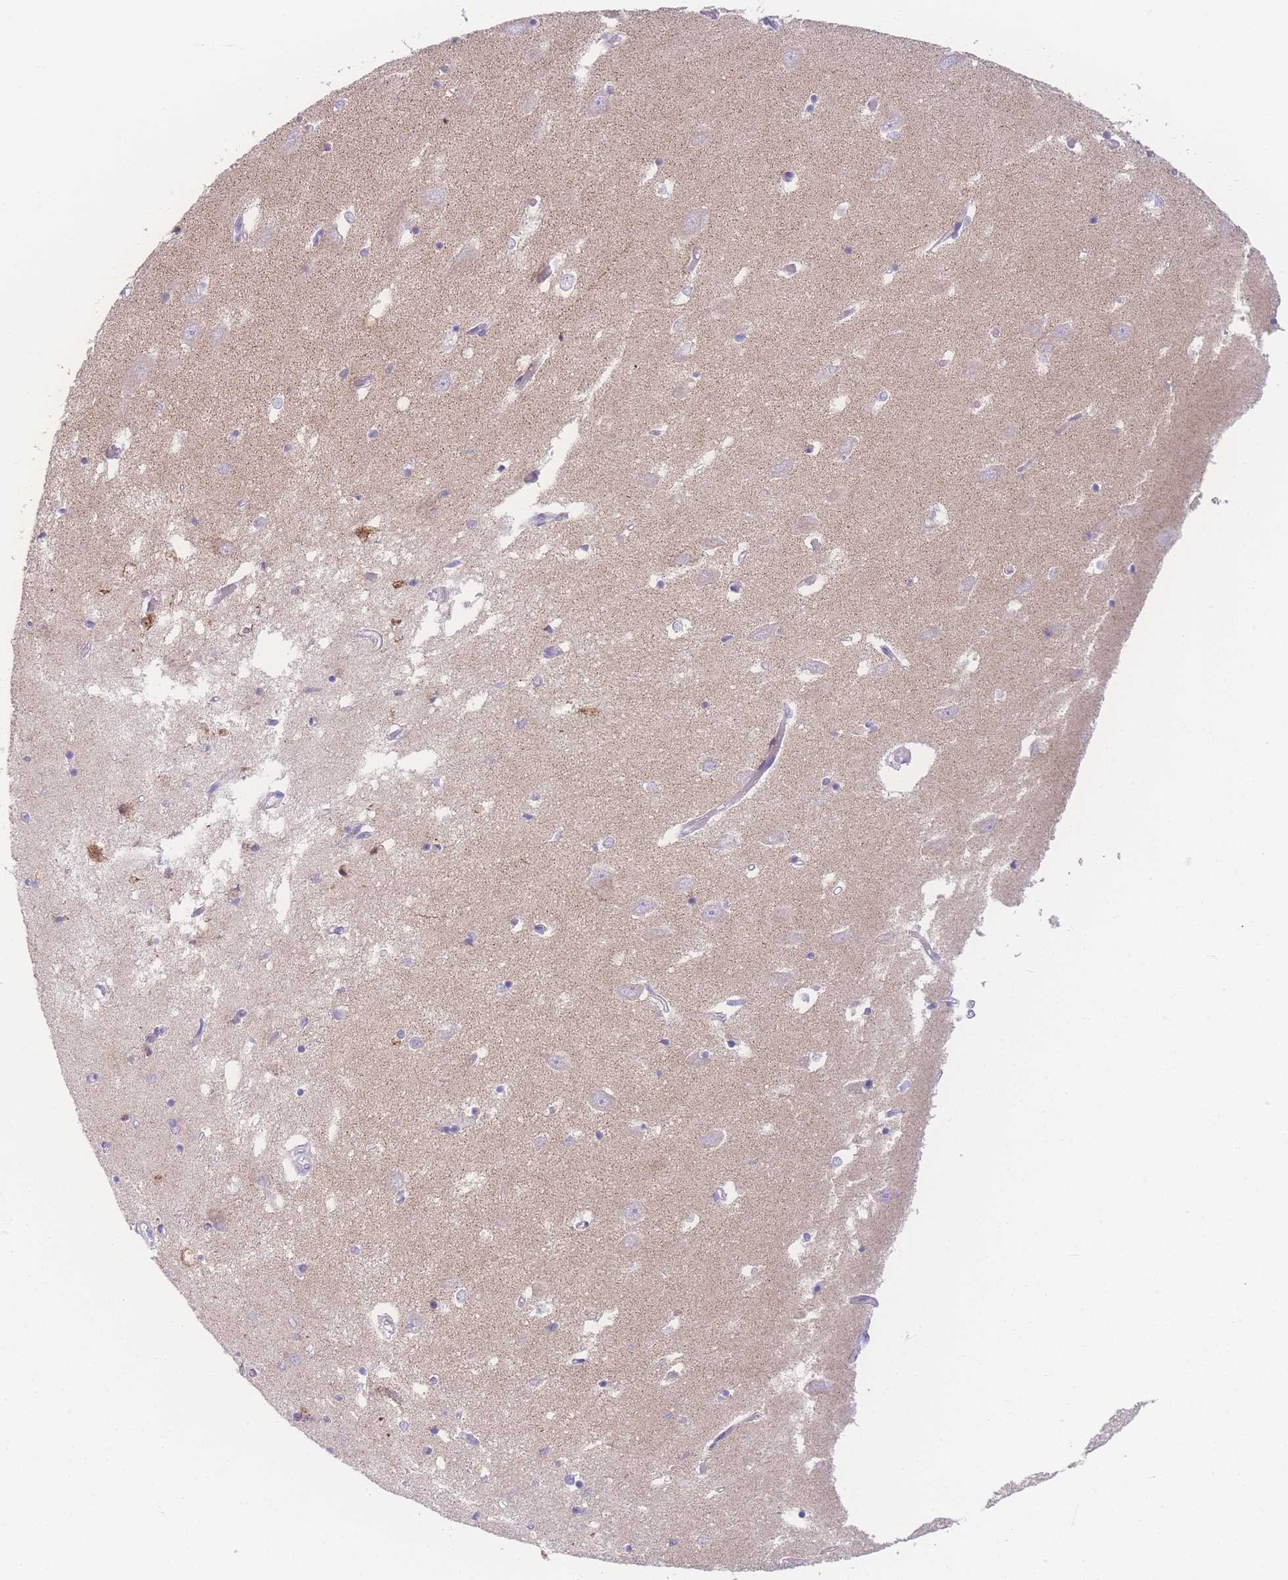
{"staining": {"intensity": "weak", "quantity": "<25%", "location": "cytoplasmic/membranous"}, "tissue": "hippocampus", "cell_type": "Glial cells", "image_type": "normal", "snomed": [{"axis": "morphology", "description": "Normal tissue, NOS"}, {"axis": "topography", "description": "Hippocampus"}], "caption": "The immunohistochemistry (IHC) micrograph has no significant staining in glial cells of hippocampus. Brightfield microscopy of IHC stained with DAB (brown) and hematoxylin (blue), captured at high magnification.", "gene": "NBEAL1", "patient": {"sex": "male", "age": 70}}